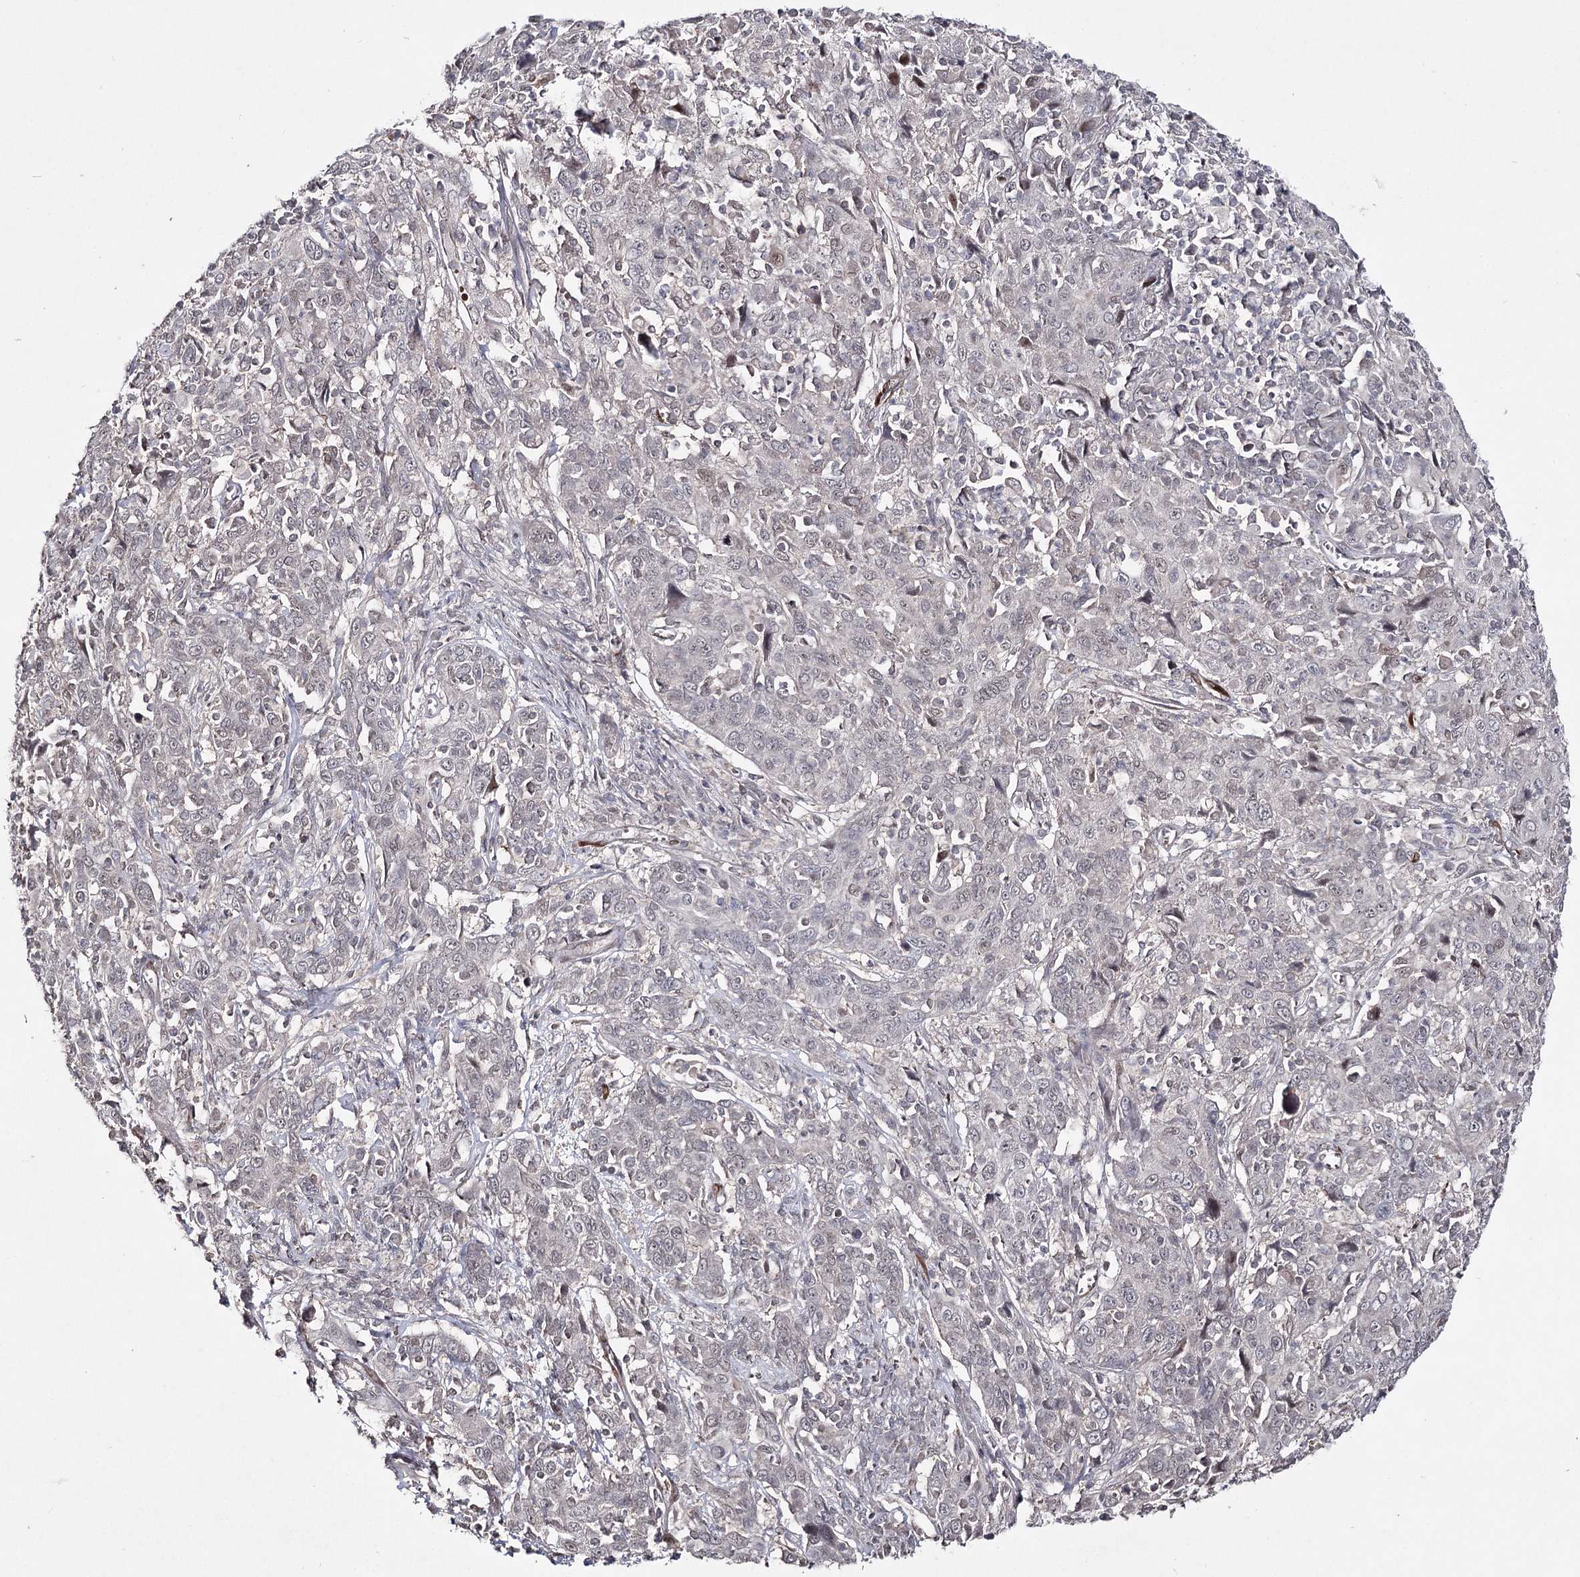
{"staining": {"intensity": "negative", "quantity": "none", "location": "none"}, "tissue": "cervical cancer", "cell_type": "Tumor cells", "image_type": "cancer", "snomed": [{"axis": "morphology", "description": "Squamous cell carcinoma, NOS"}, {"axis": "topography", "description": "Cervix"}], "caption": "Immunohistochemistry micrograph of squamous cell carcinoma (cervical) stained for a protein (brown), which reveals no staining in tumor cells.", "gene": "HSD11B2", "patient": {"sex": "female", "age": 46}}